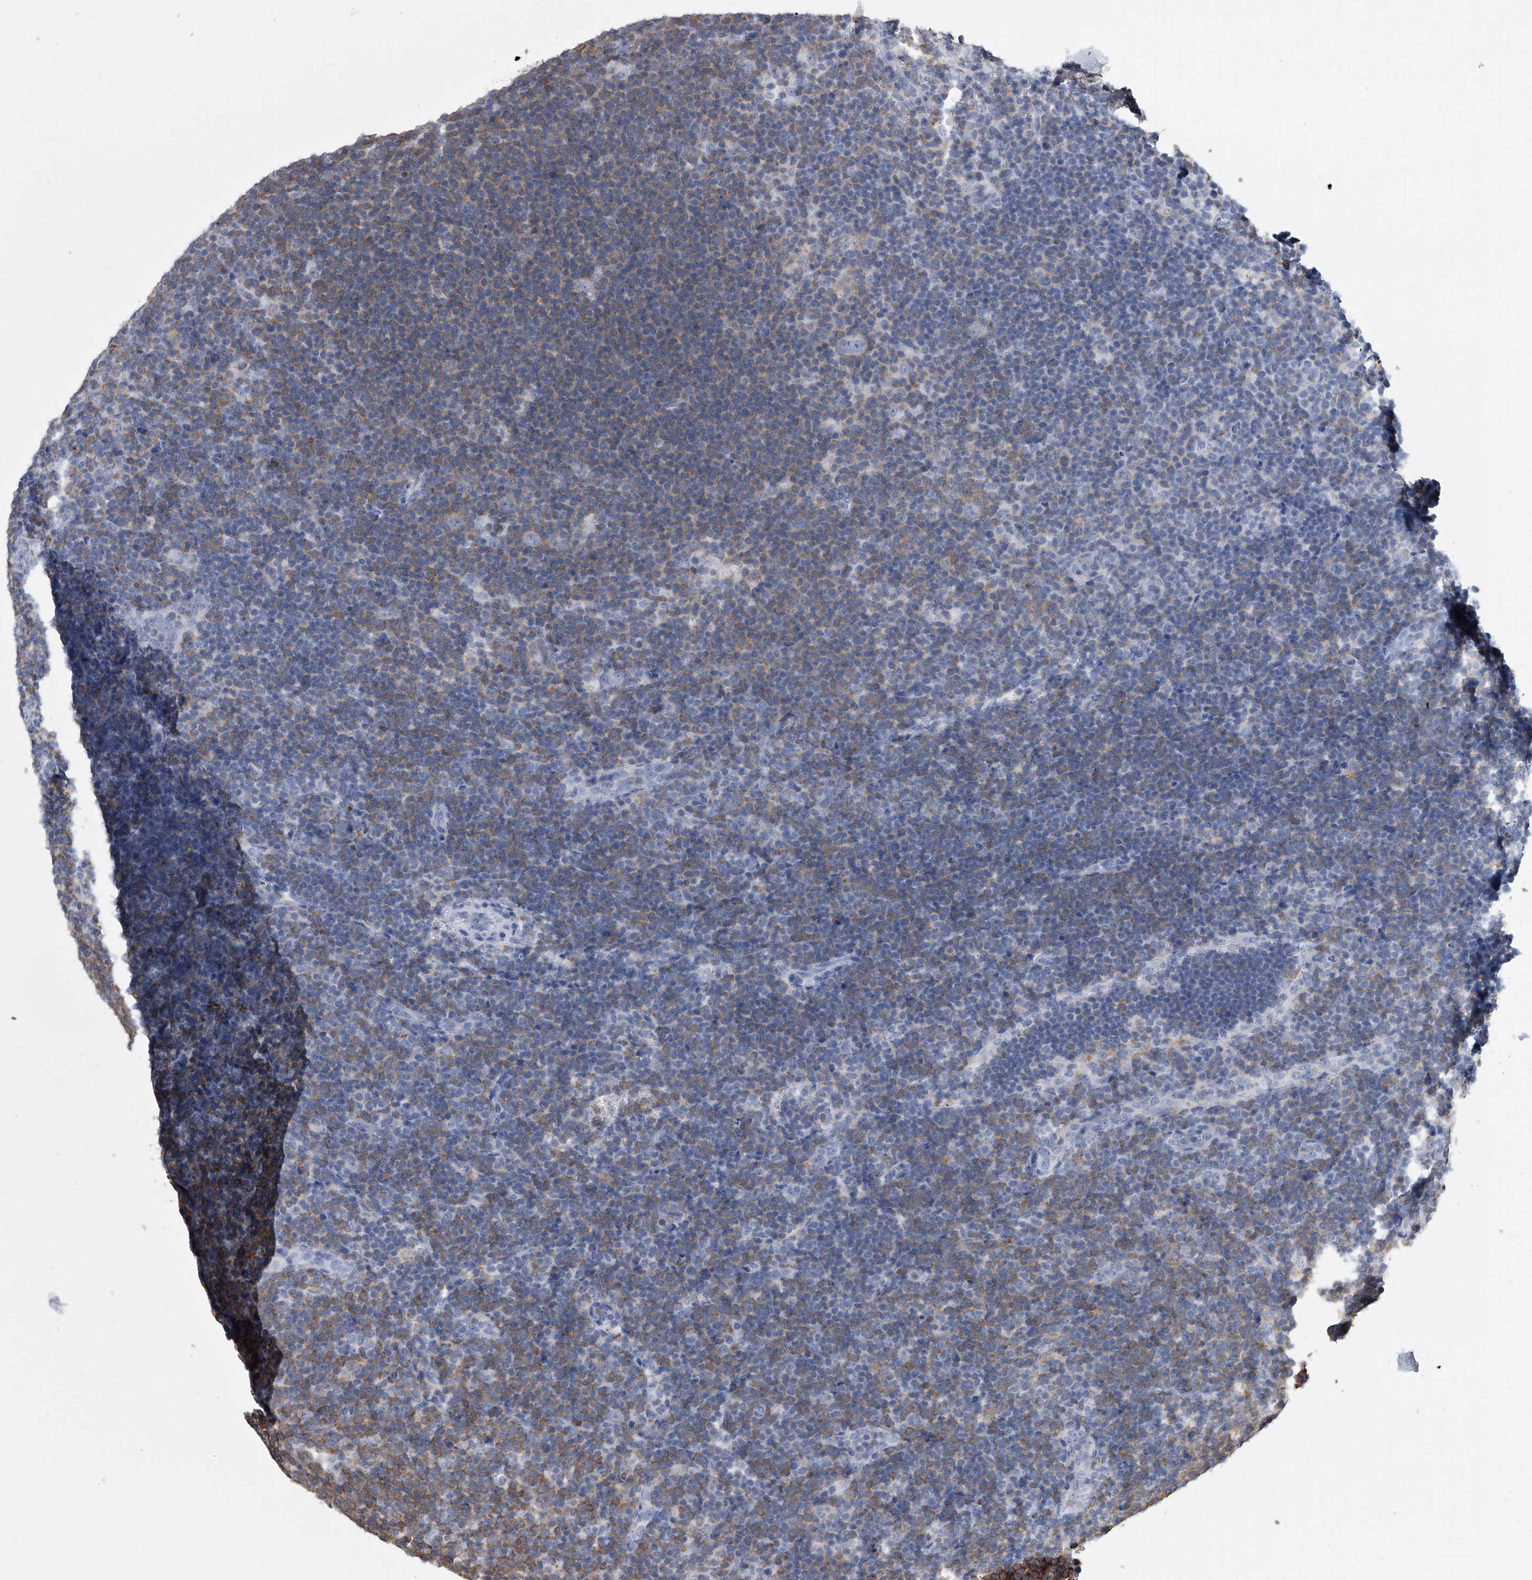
{"staining": {"intensity": "negative", "quantity": "none", "location": "none"}, "tissue": "lymphoma", "cell_type": "Tumor cells", "image_type": "cancer", "snomed": [{"axis": "morphology", "description": "Hodgkin's disease, NOS"}, {"axis": "topography", "description": "Lymph node"}], "caption": "Tumor cells show no significant staining in Hodgkin's disease.", "gene": "TASP1", "patient": {"sex": "female", "age": 57}}